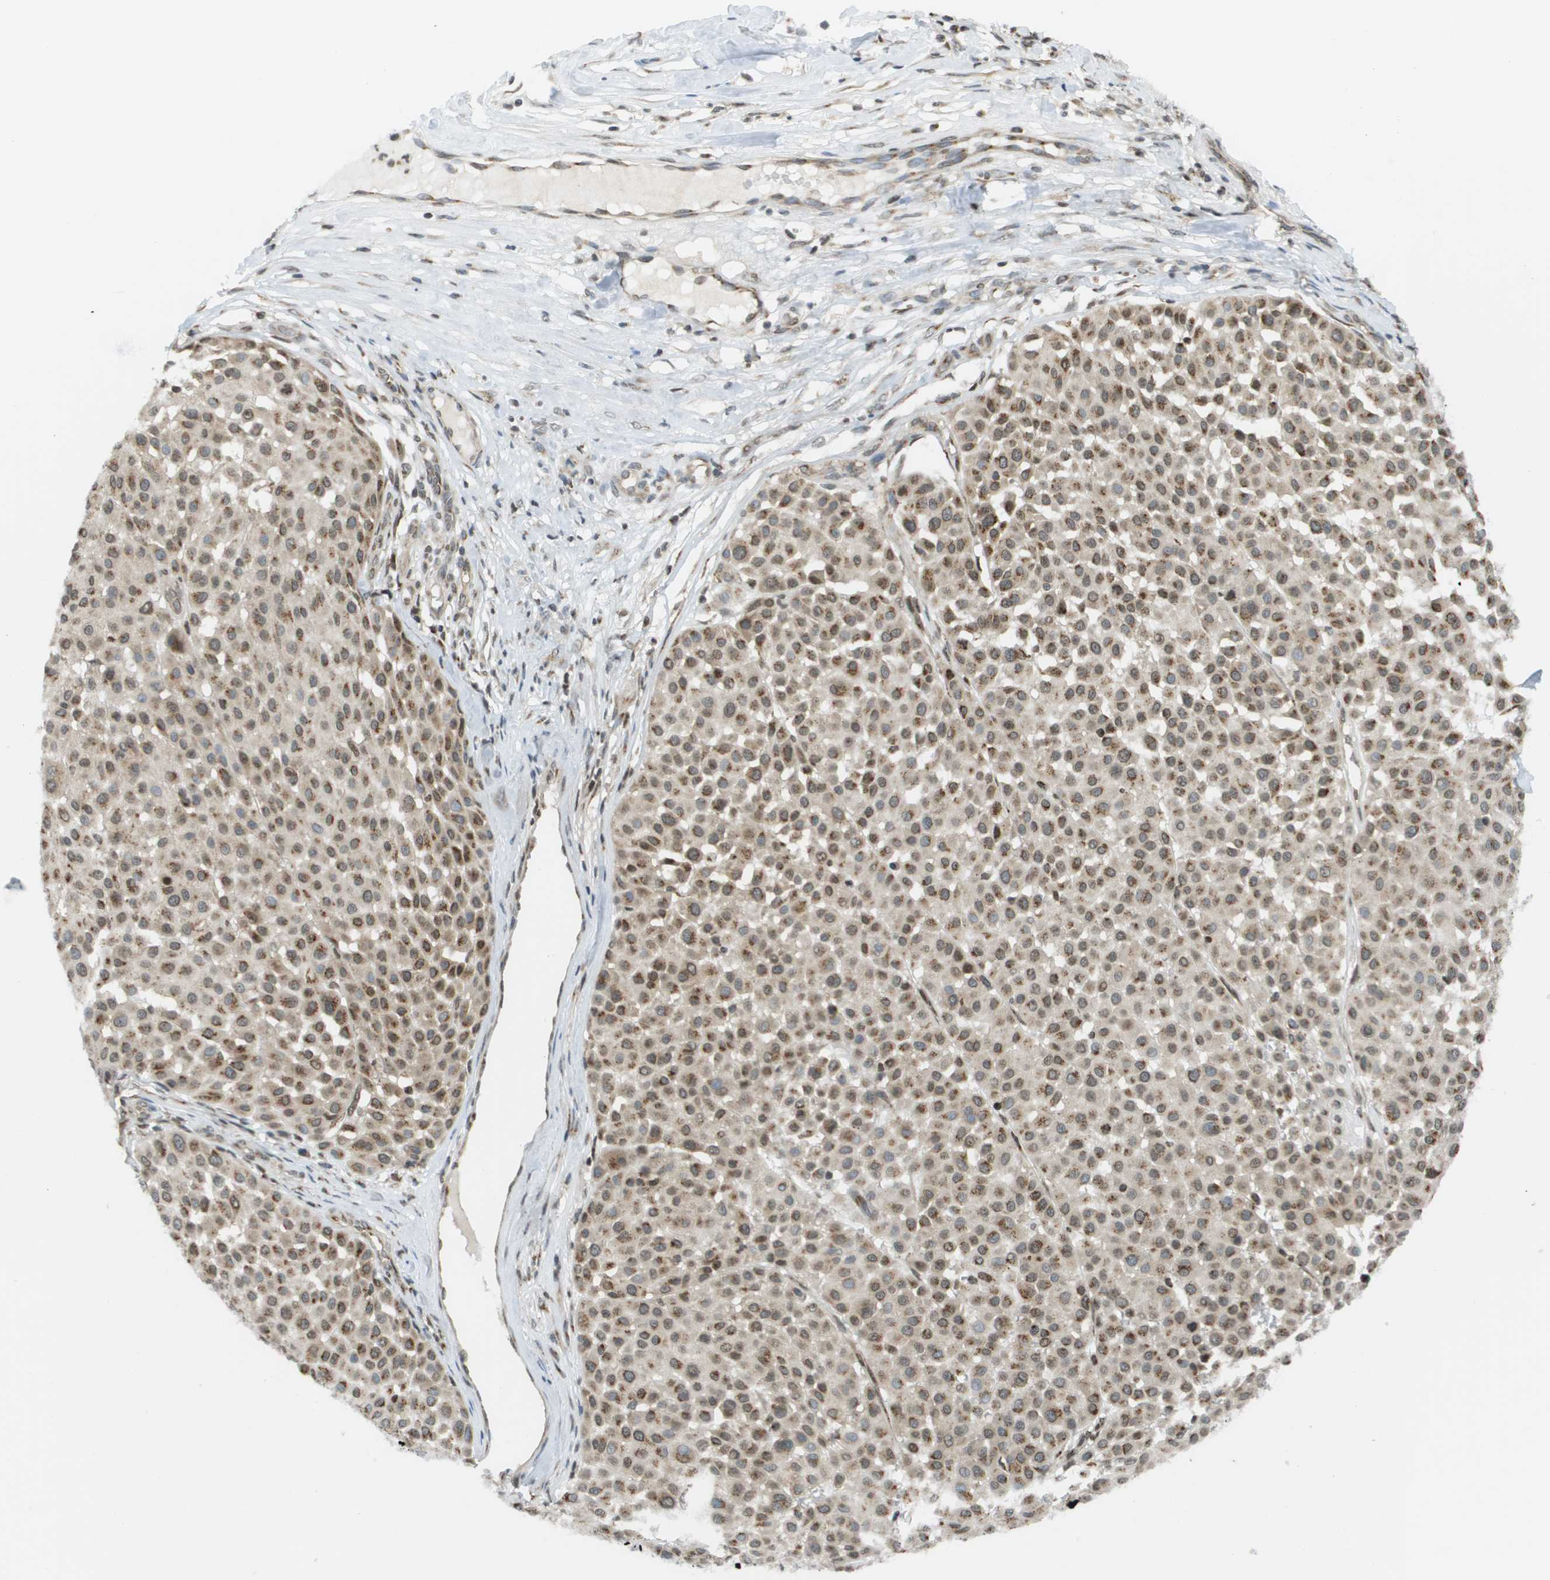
{"staining": {"intensity": "moderate", "quantity": ">75%", "location": "cytoplasmic/membranous"}, "tissue": "melanoma", "cell_type": "Tumor cells", "image_type": "cancer", "snomed": [{"axis": "morphology", "description": "Malignant melanoma, Metastatic site"}, {"axis": "topography", "description": "Soft tissue"}], "caption": "Melanoma was stained to show a protein in brown. There is medium levels of moderate cytoplasmic/membranous positivity in approximately >75% of tumor cells. The protein of interest is shown in brown color, while the nuclei are stained blue.", "gene": "EVC", "patient": {"sex": "male", "age": 41}}